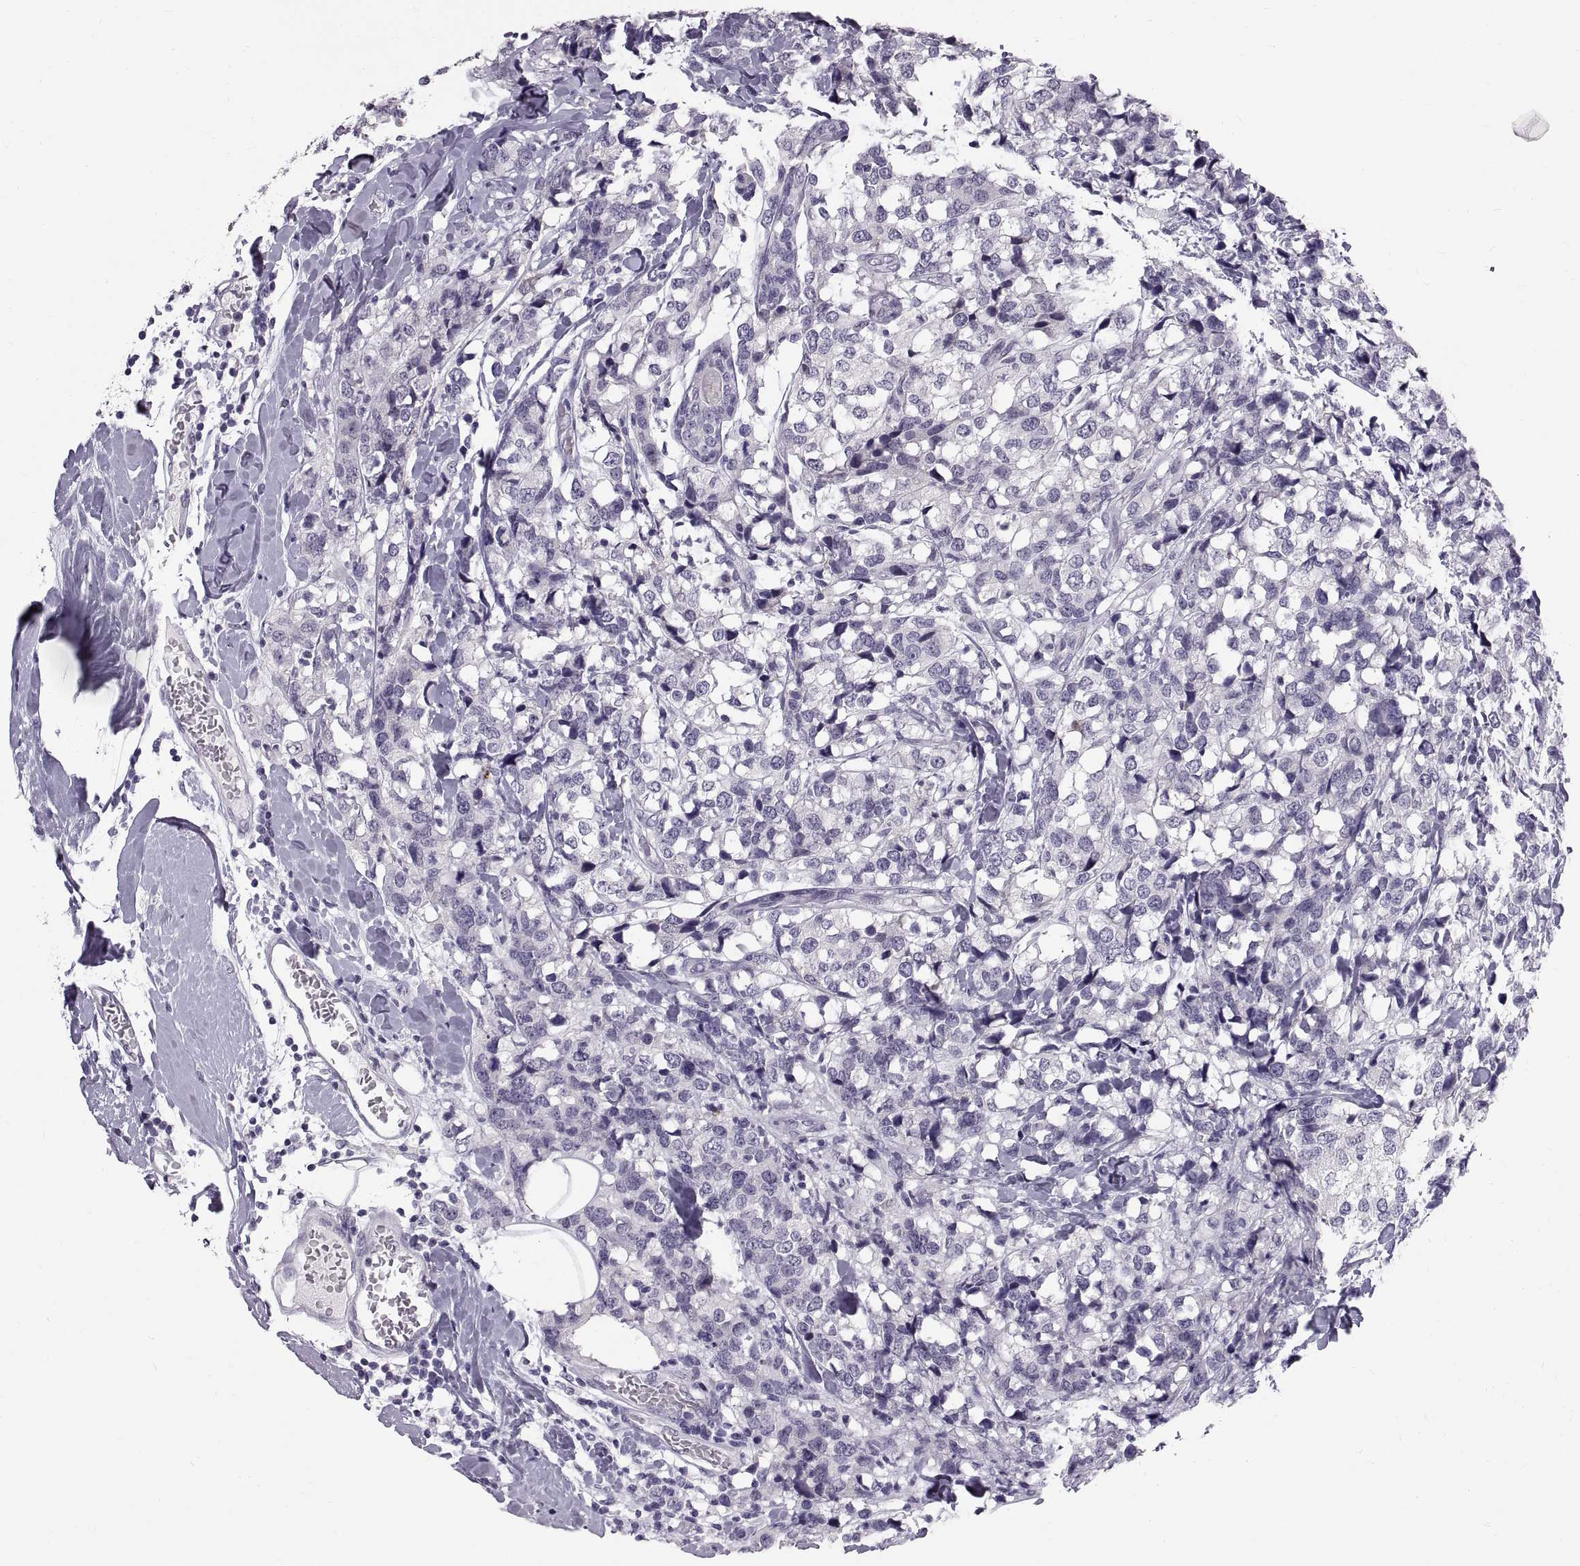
{"staining": {"intensity": "negative", "quantity": "none", "location": "none"}, "tissue": "breast cancer", "cell_type": "Tumor cells", "image_type": "cancer", "snomed": [{"axis": "morphology", "description": "Lobular carcinoma"}, {"axis": "topography", "description": "Breast"}], "caption": "Tumor cells are negative for brown protein staining in lobular carcinoma (breast).", "gene": "SPACDR", "patient": {"sex": "female", "age": 59}}